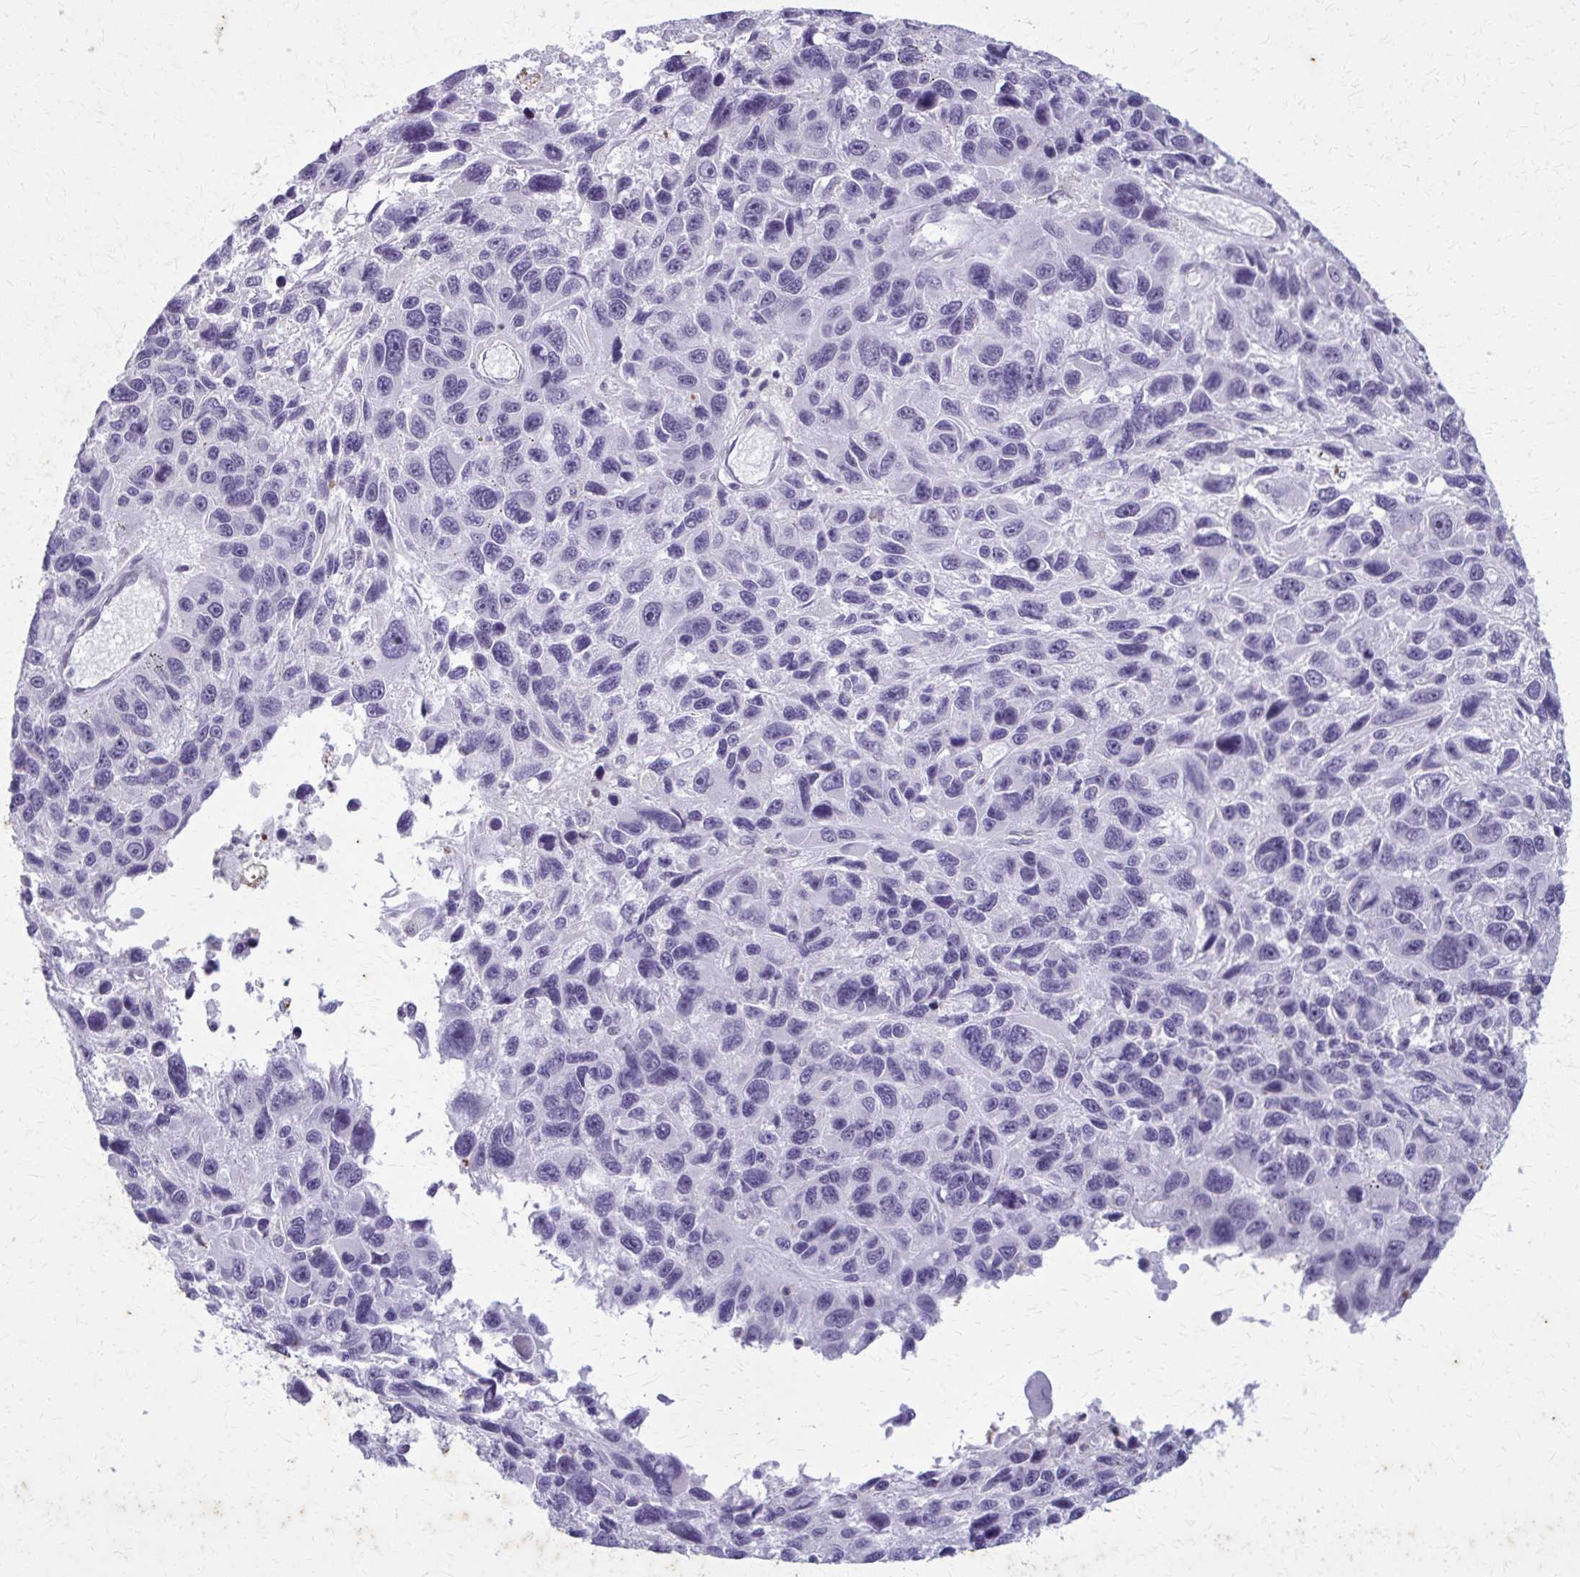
{"staining": {"intensity": "negative", "quantity": "none", "location": "none"}, "tissue": "melanoma", "cell_type": "Tumor cells", "image_type": "cancer", "snomed": [{"axis": "morphology", "description": "Malignant melanoma, NOS"}, {"axis": "topography", "description": "Skin"}], "caption": "Immunohistochemistry micrograph of neoplastic tissue: human melanoma stained with DAB (3,3'-diaminobenzidine) exhibits no significant protein staining in tumor cells. (DAB (3,3'-diaminobenzidine) immunohistochemistry (IHC), high magnification).", "gene": "CARD9", "patient": {"sex": "male", "age": 53}}